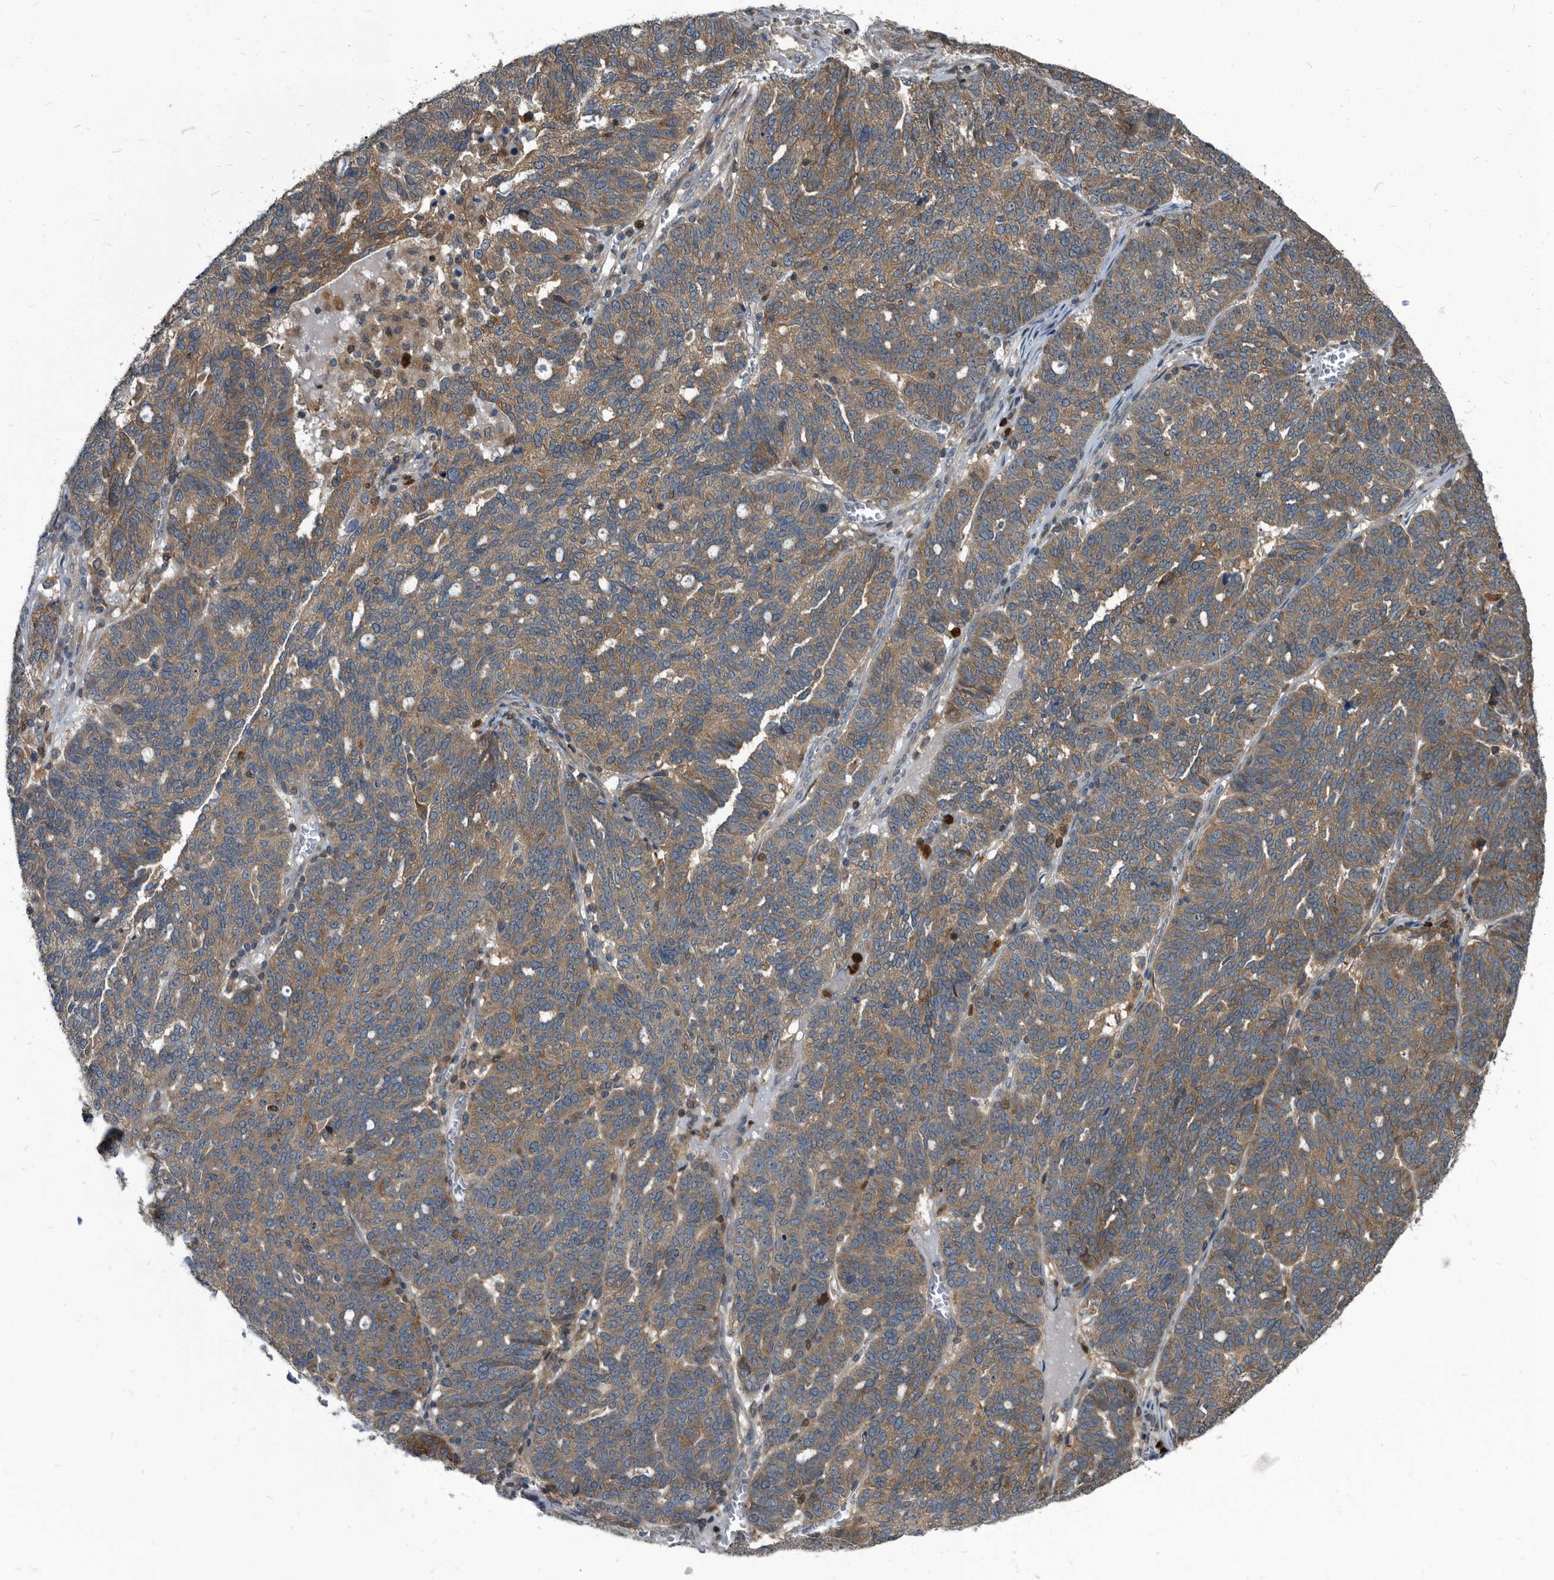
{"staining": {"intensity": "moderate", "quantity": ">75%", "location": "cytoplasmic/membranous"}, "tissue": "ovarian cancer", "cell_type": "Tumor cells", "image_type": "cancer", "snomed": [{"axis": "morphology", "description": "Cystadenocarcinoma, serous, NOS"}, {"axis": "topography", "description": "Ovary"}], "caption": "This is a micrograph of IHC staining of ovarian cancer, which shows moderate positivity in the cytoplasmic/membranous of tumor cells.", "gene": "CDV3", "patient": {"sex": "female", "age": 59}}